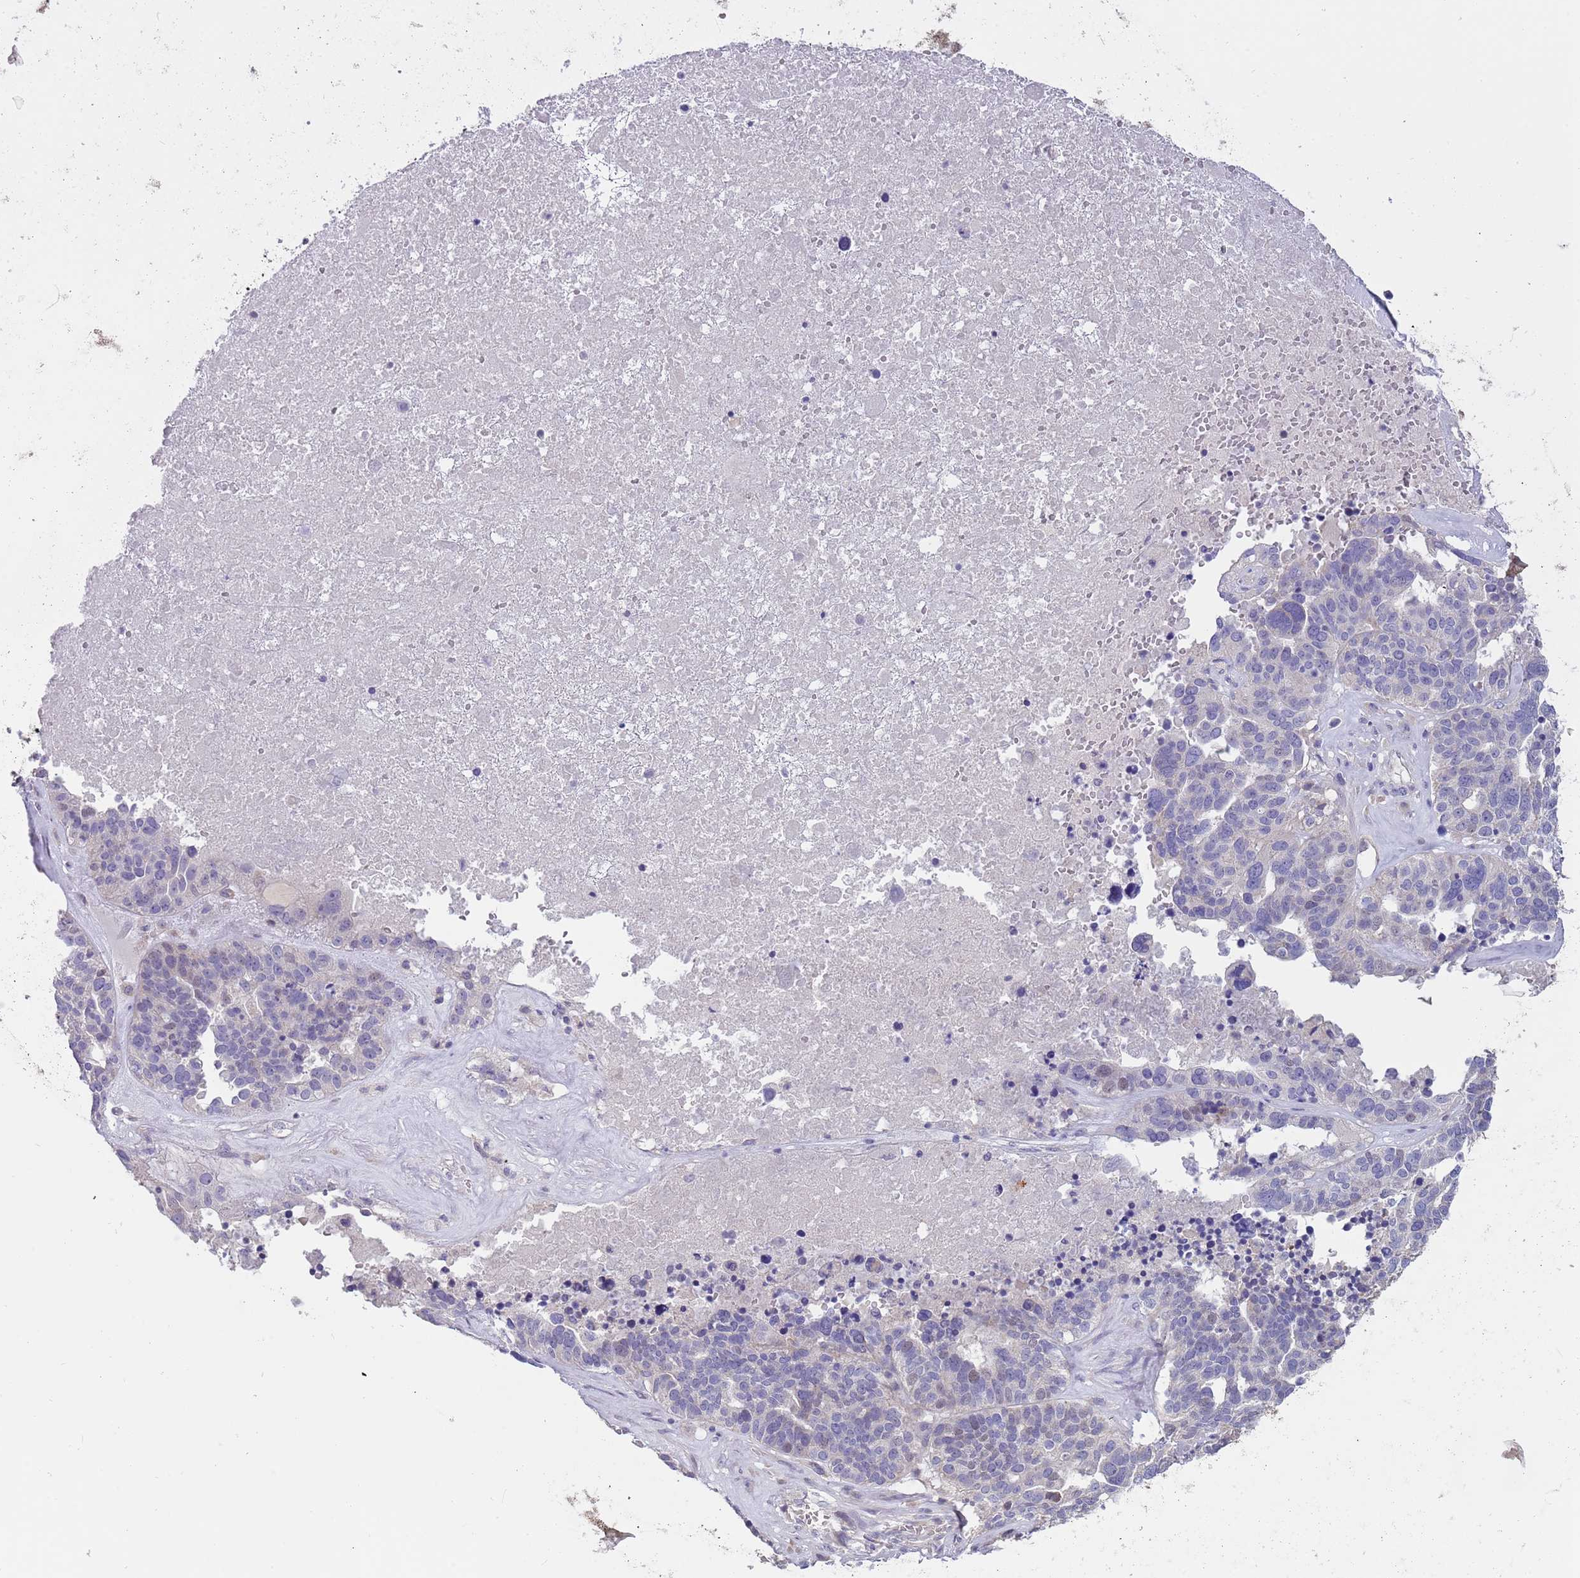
{"staining": {"intensity": "negative", "quantity": "none", "location": "none"}, "tissue": "ovarian cancer", "cell_type": "Tumor cells", "image_type": "cancer", "snomed": [{"axis": "morphology", "description": "Cystadenocarcinoma, serous, NOS"}, {"axis": "topography", "description": "Ovary"}], "caption": "Immunohistochemistry (IHC) image of neoplastic tissue: ovarian cancer (serous cystadenocarcinoma) stained with DAB exhibits no significant protein expression in tumor cells. (Stains: DAB IHC with hematoxylin counter stain, Microscopy: brightfield microscopy at high magnification).", "gene": "CABYR", "patient": {"sex": "female", "age": 59}}